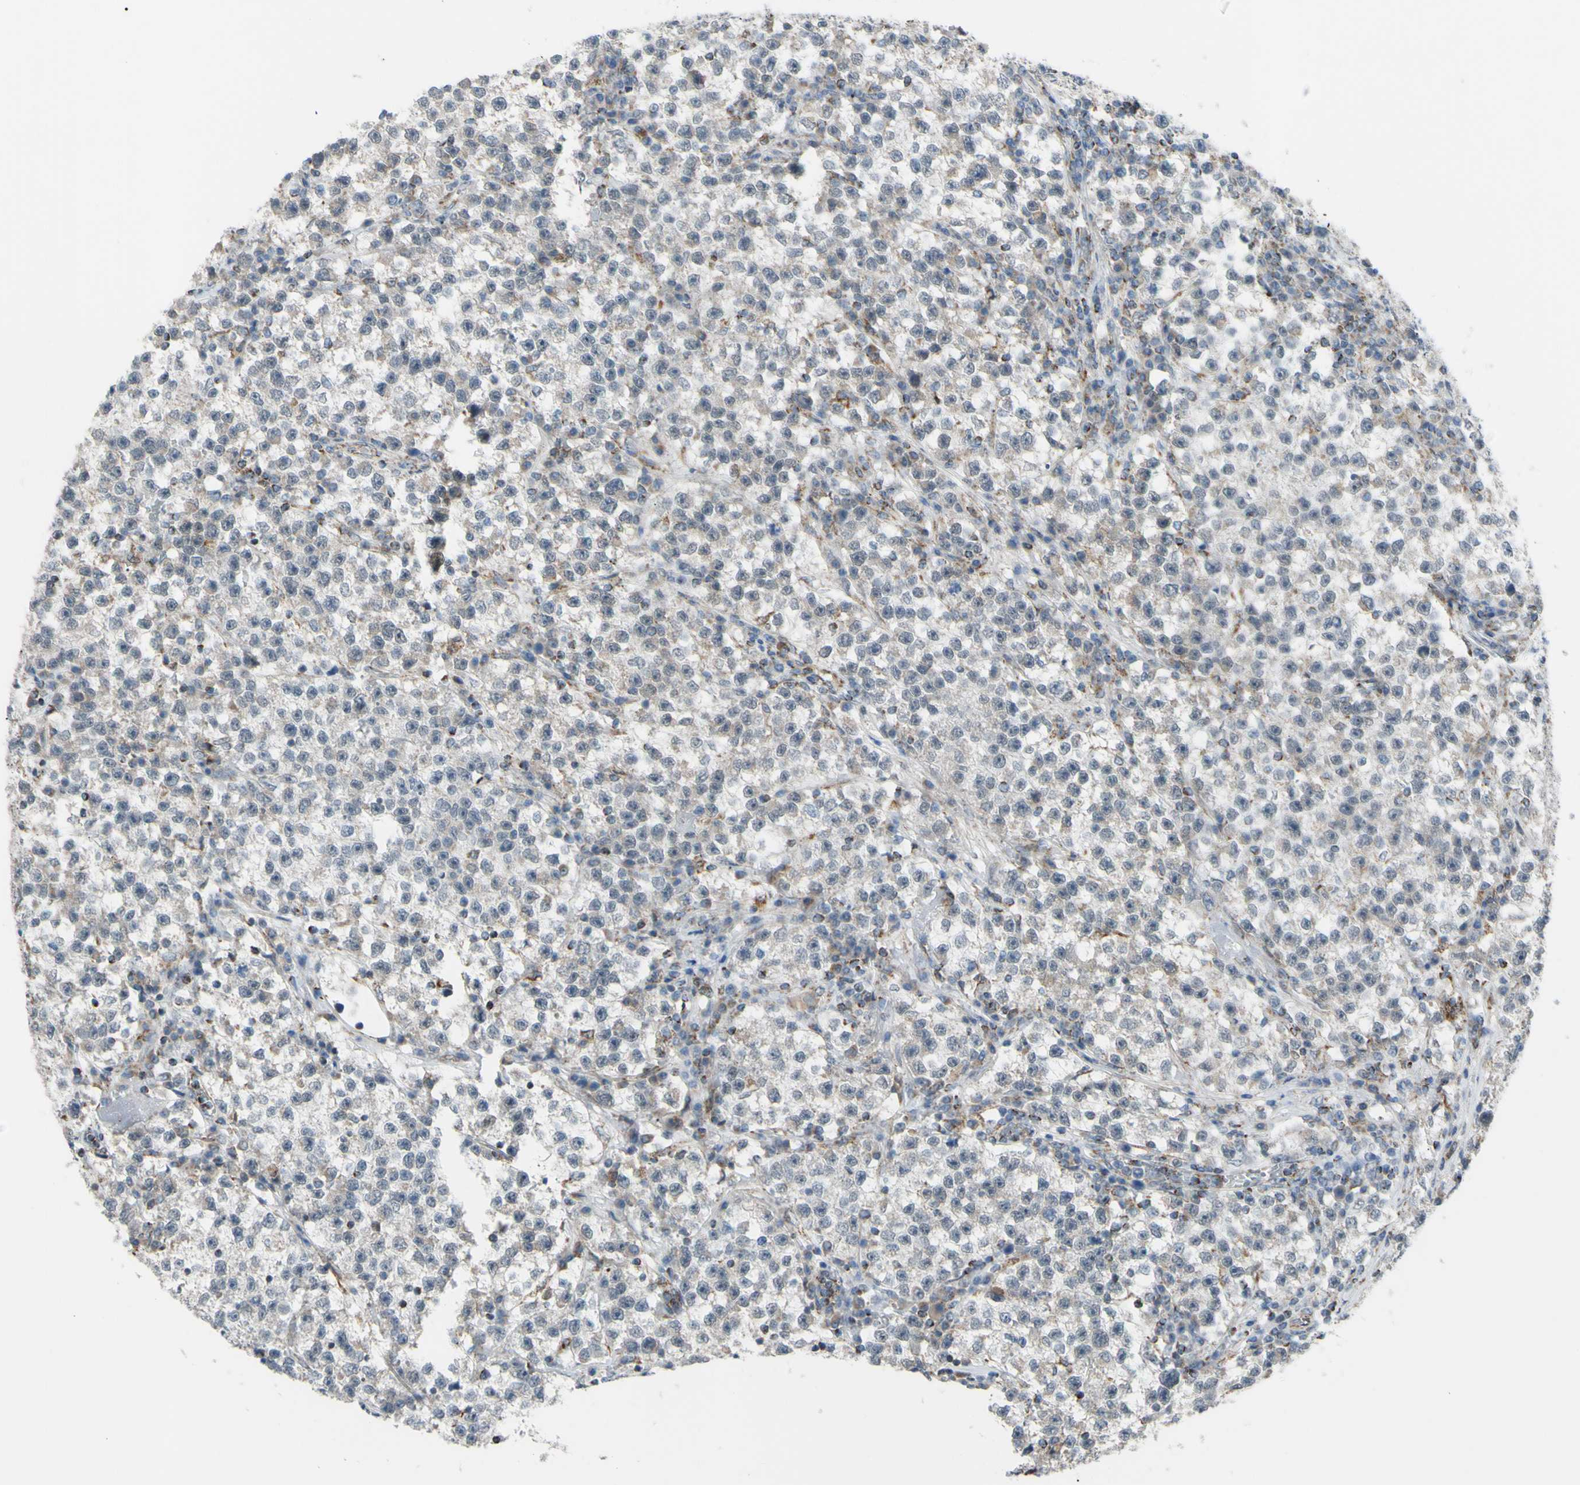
{"staining": {"intensity": "weak", "quantity": "<25%", "location": "cytoplasmic/membranous"}, "tissue": "testis cancer", "cell_type": "Tumor cells", "image_type": "cancer", "snomed": [{"axis": "morphology", "description": "Seminoma, NOS"}, {"axis": "topography", "description": "Testis"}], "caption": "Tumor cells are negative for protein expression in human seminoma (testis).", "gene": "GLT8D1", "patient": {"sex": "male", "age": 22}}